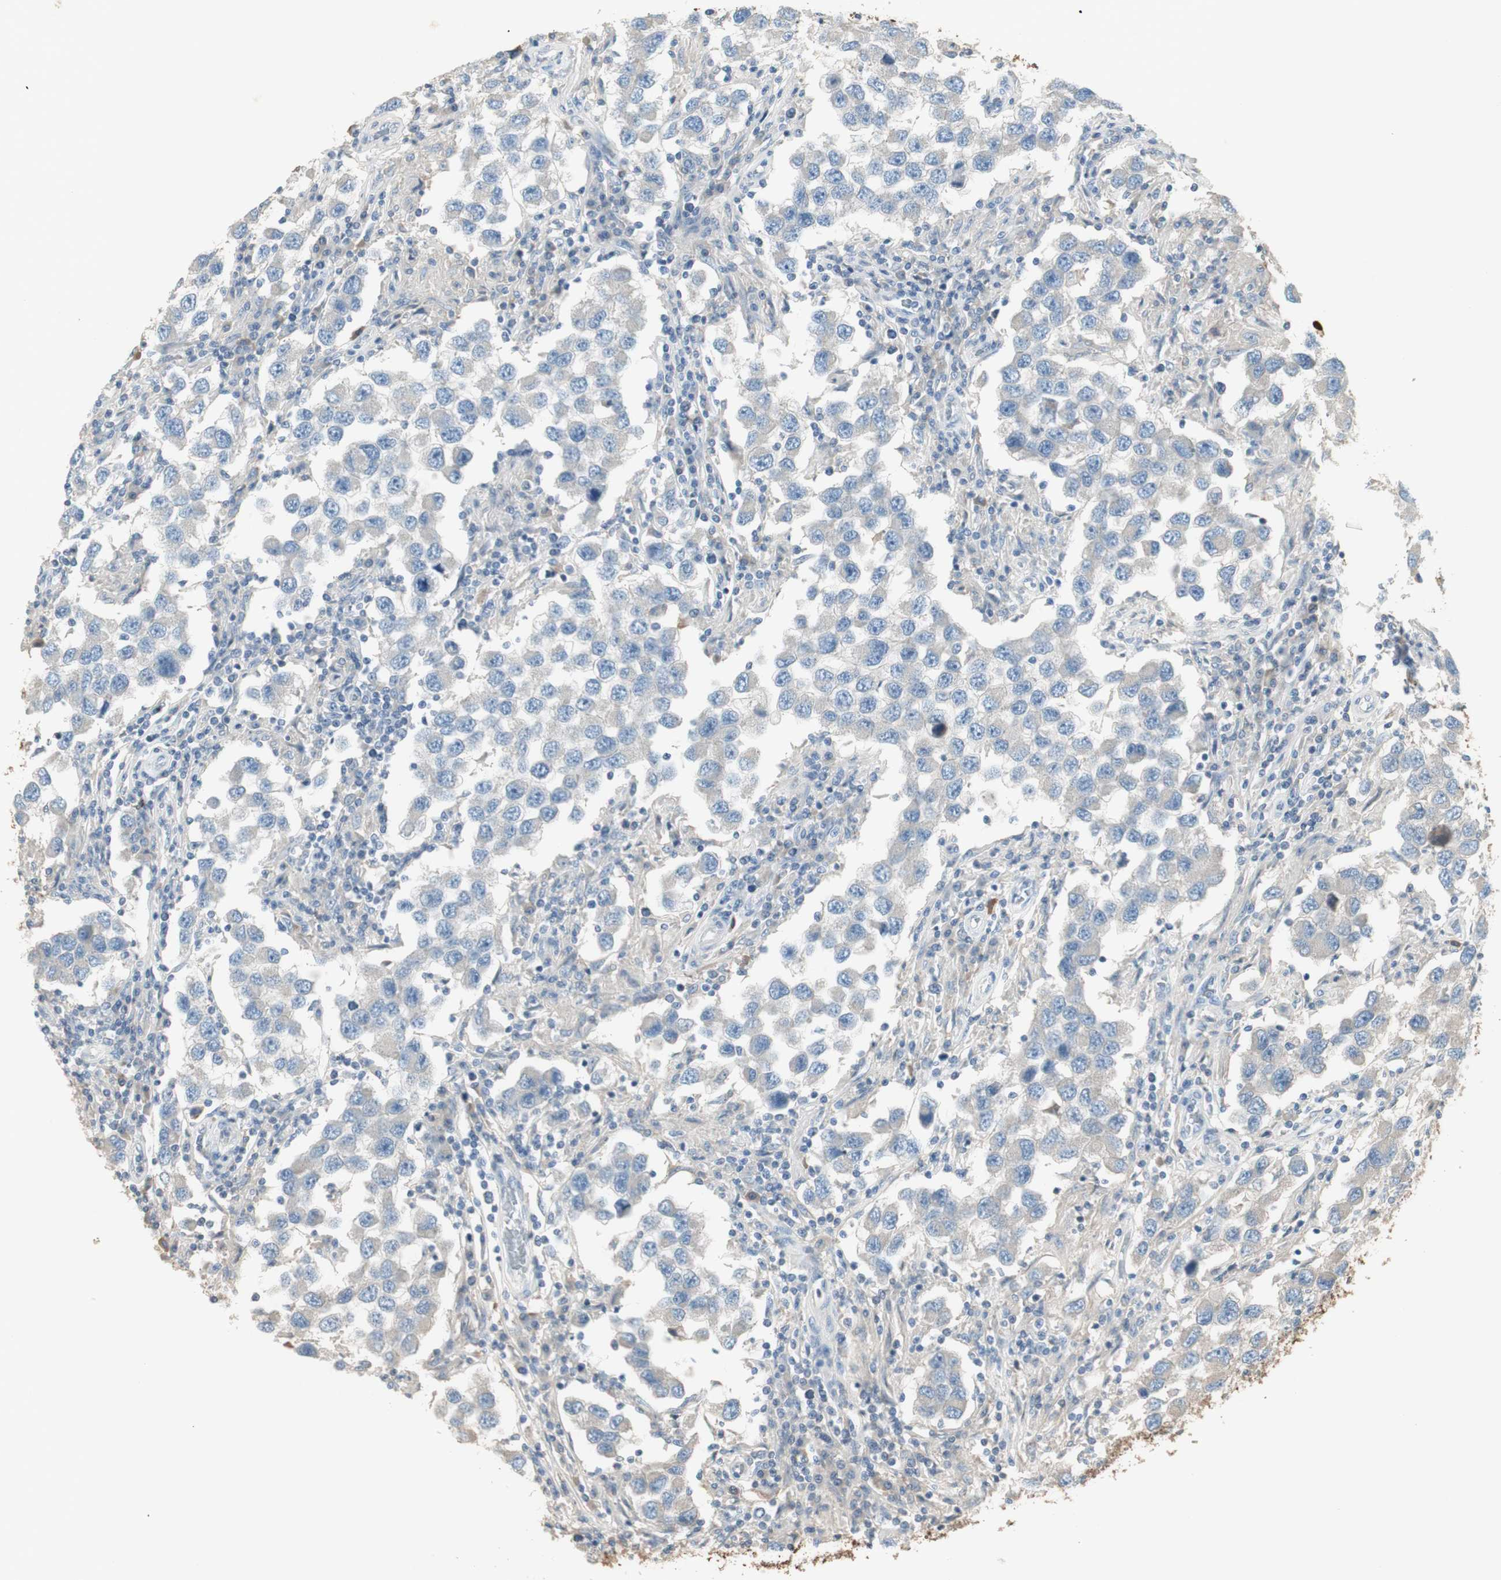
{"staining": {"intensity": "negative", "quantity": "none", "location": "none"}, "tissue": "testis cancer", "cell_type": "Tumor cells", "image_type": "cancer", "snomed": [{"axis": "morphology", "description": "Carcinoma, Embryonal, NOS"}, {"axis": "topography", "description": "Testis"}], "caption": "Immunohistochemistry photomicrograph of testis embryonal carcinoma stained for a protein (brown), which shows no positivity in tumor cells.", "gene": "IFNG", "patient": {"sex": "male", "age": 21}}